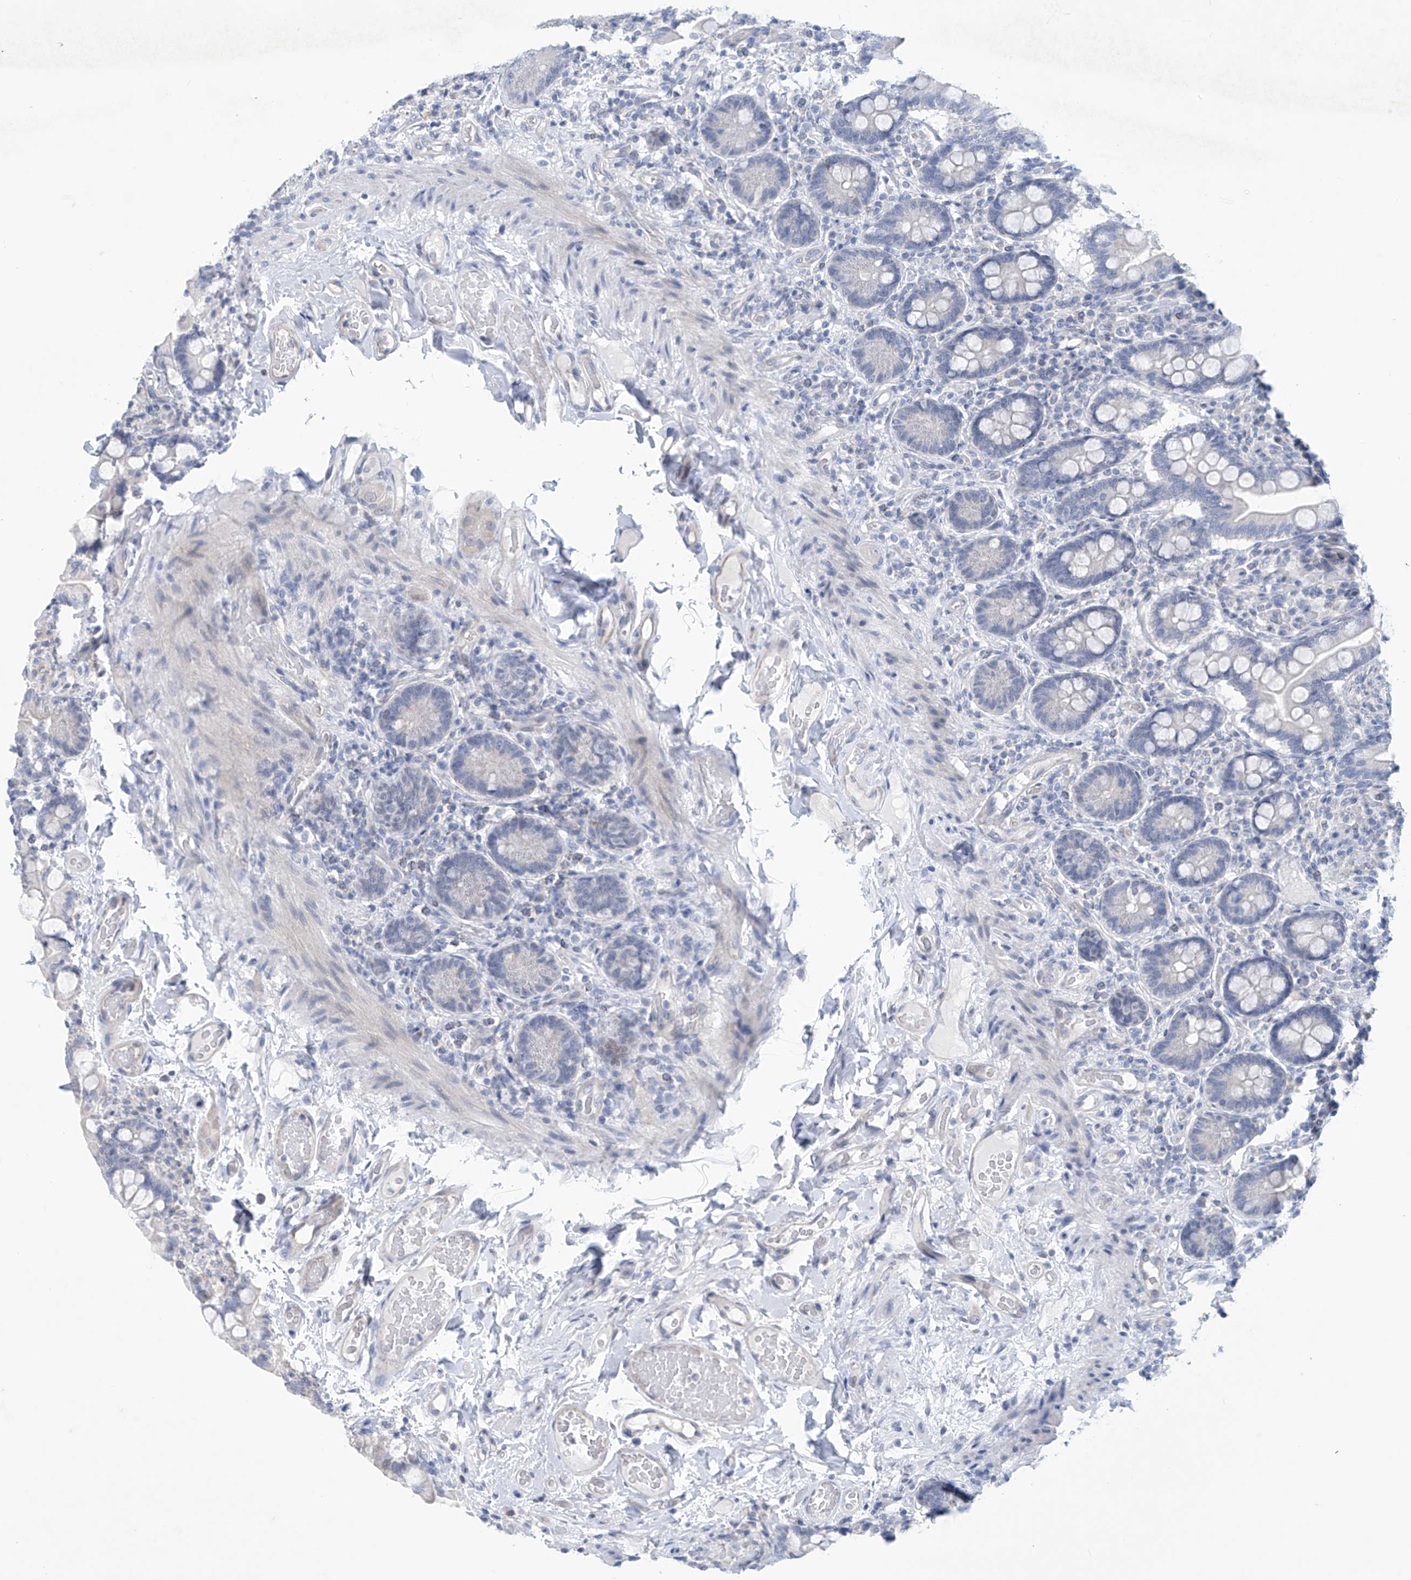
{"staining": {"intensity": "negative", "quantity": "none", "location": "none"}, "tissue": "small intestine", "cell_type": "Glandular cells", "image_type": "normal", "snomed": [{"axis": "morphology", "description": "Normal tissue, NOS"}, {"axis": "topography", "description": "Small intestine"}], "caption": "An immunohistochemistry (IHC) photomicrograph of normal small intestine is shown. There is no staining in glandular cells of small intestine.", "gene": "SLC35A5", "patient": {"sex": "female", "age": 64}}